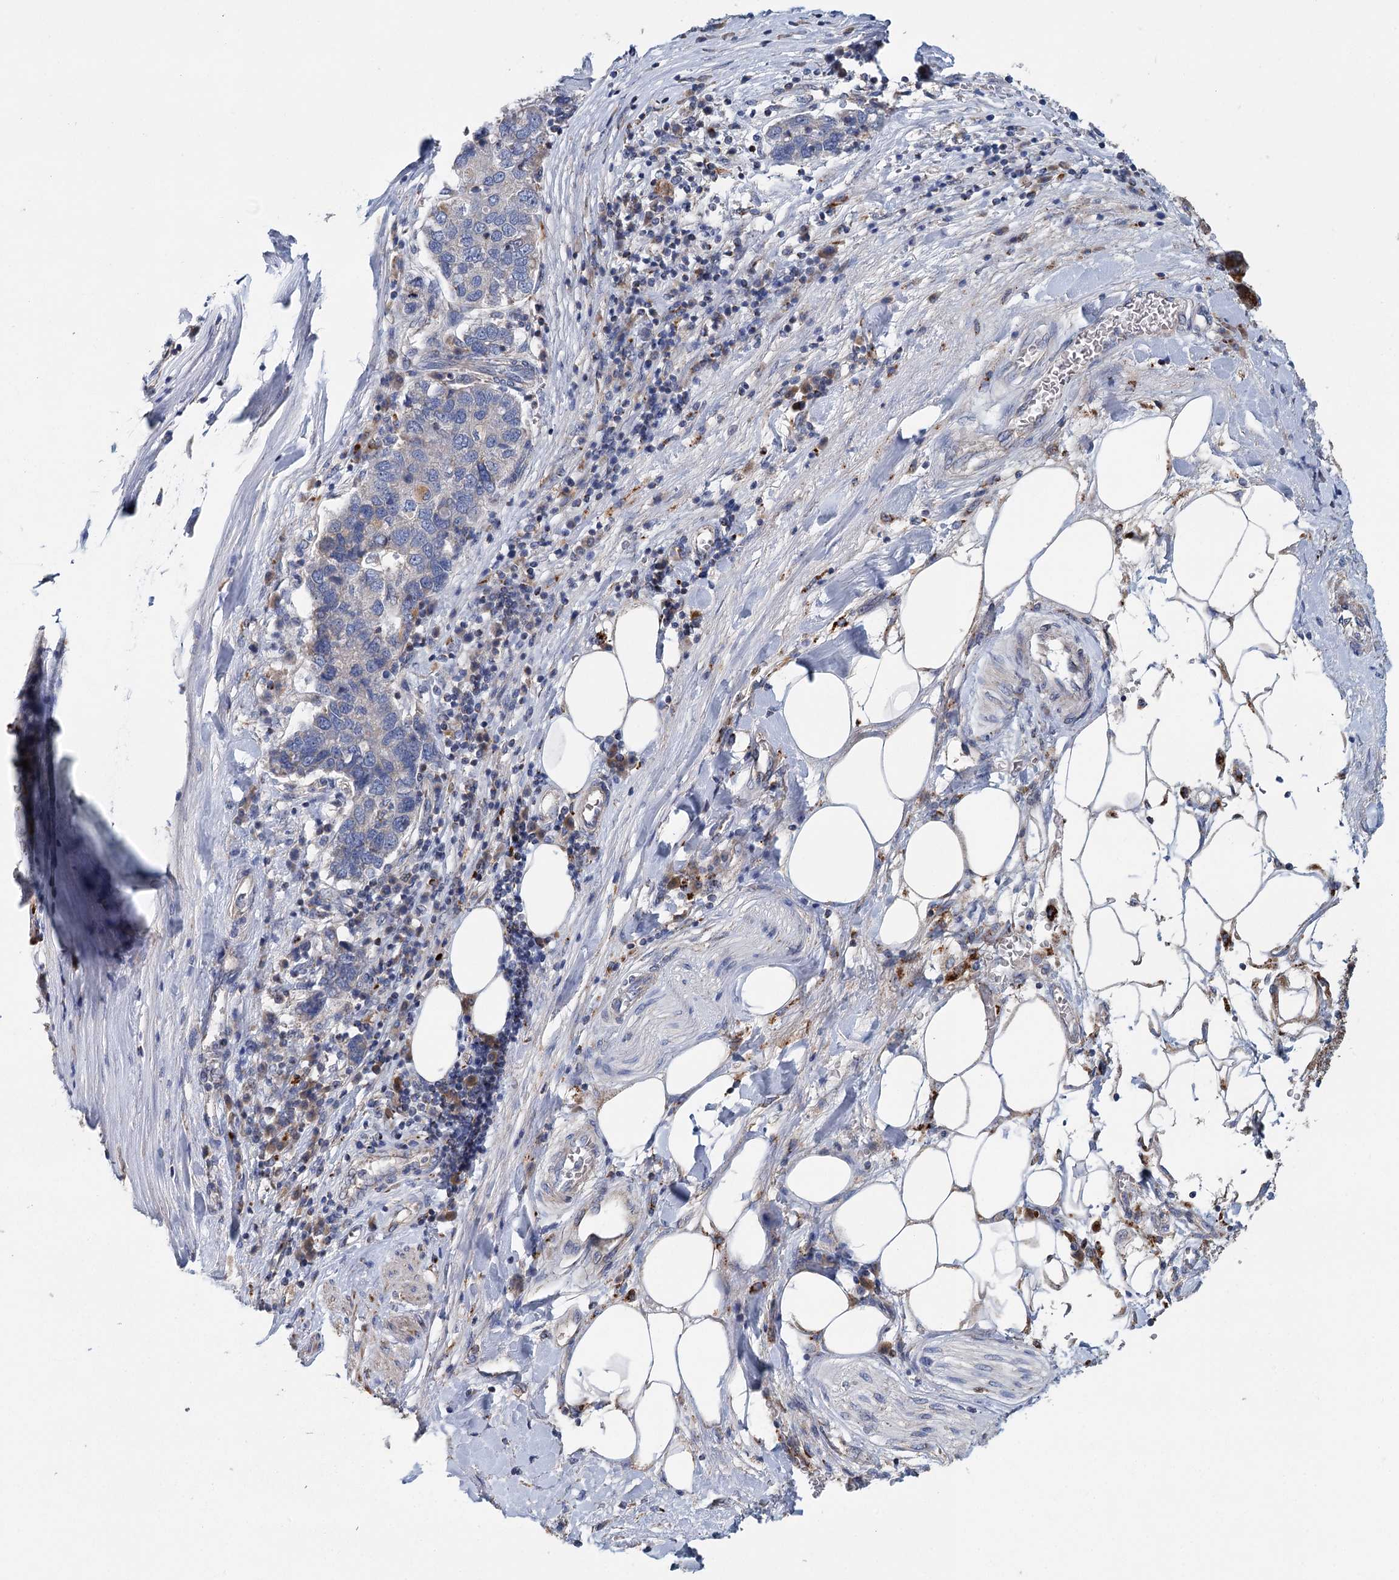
{"staining": {"intensity": "weak", "quantity": "25%-75%", "location": "cytoplasmic/membranous"}, "tissue": "pancreatic cancer", "cell_type": "Tumor cells", "image_type": "cancer", "snomed": [{"axis": "morphology", "description": "Adenocarcinoma, NOS"}, {"axis": "topography", "description": "Pancreas"}], "caption": "Human adenocarcinoma (pancreatic) stained for a protein (brown) reveals weak cytoplasmic/membranous positive expression in approximately 25%-75% of tumor cells.", "gene": "ANKRD16", "patient": {"sex": "female", "age": 61}}